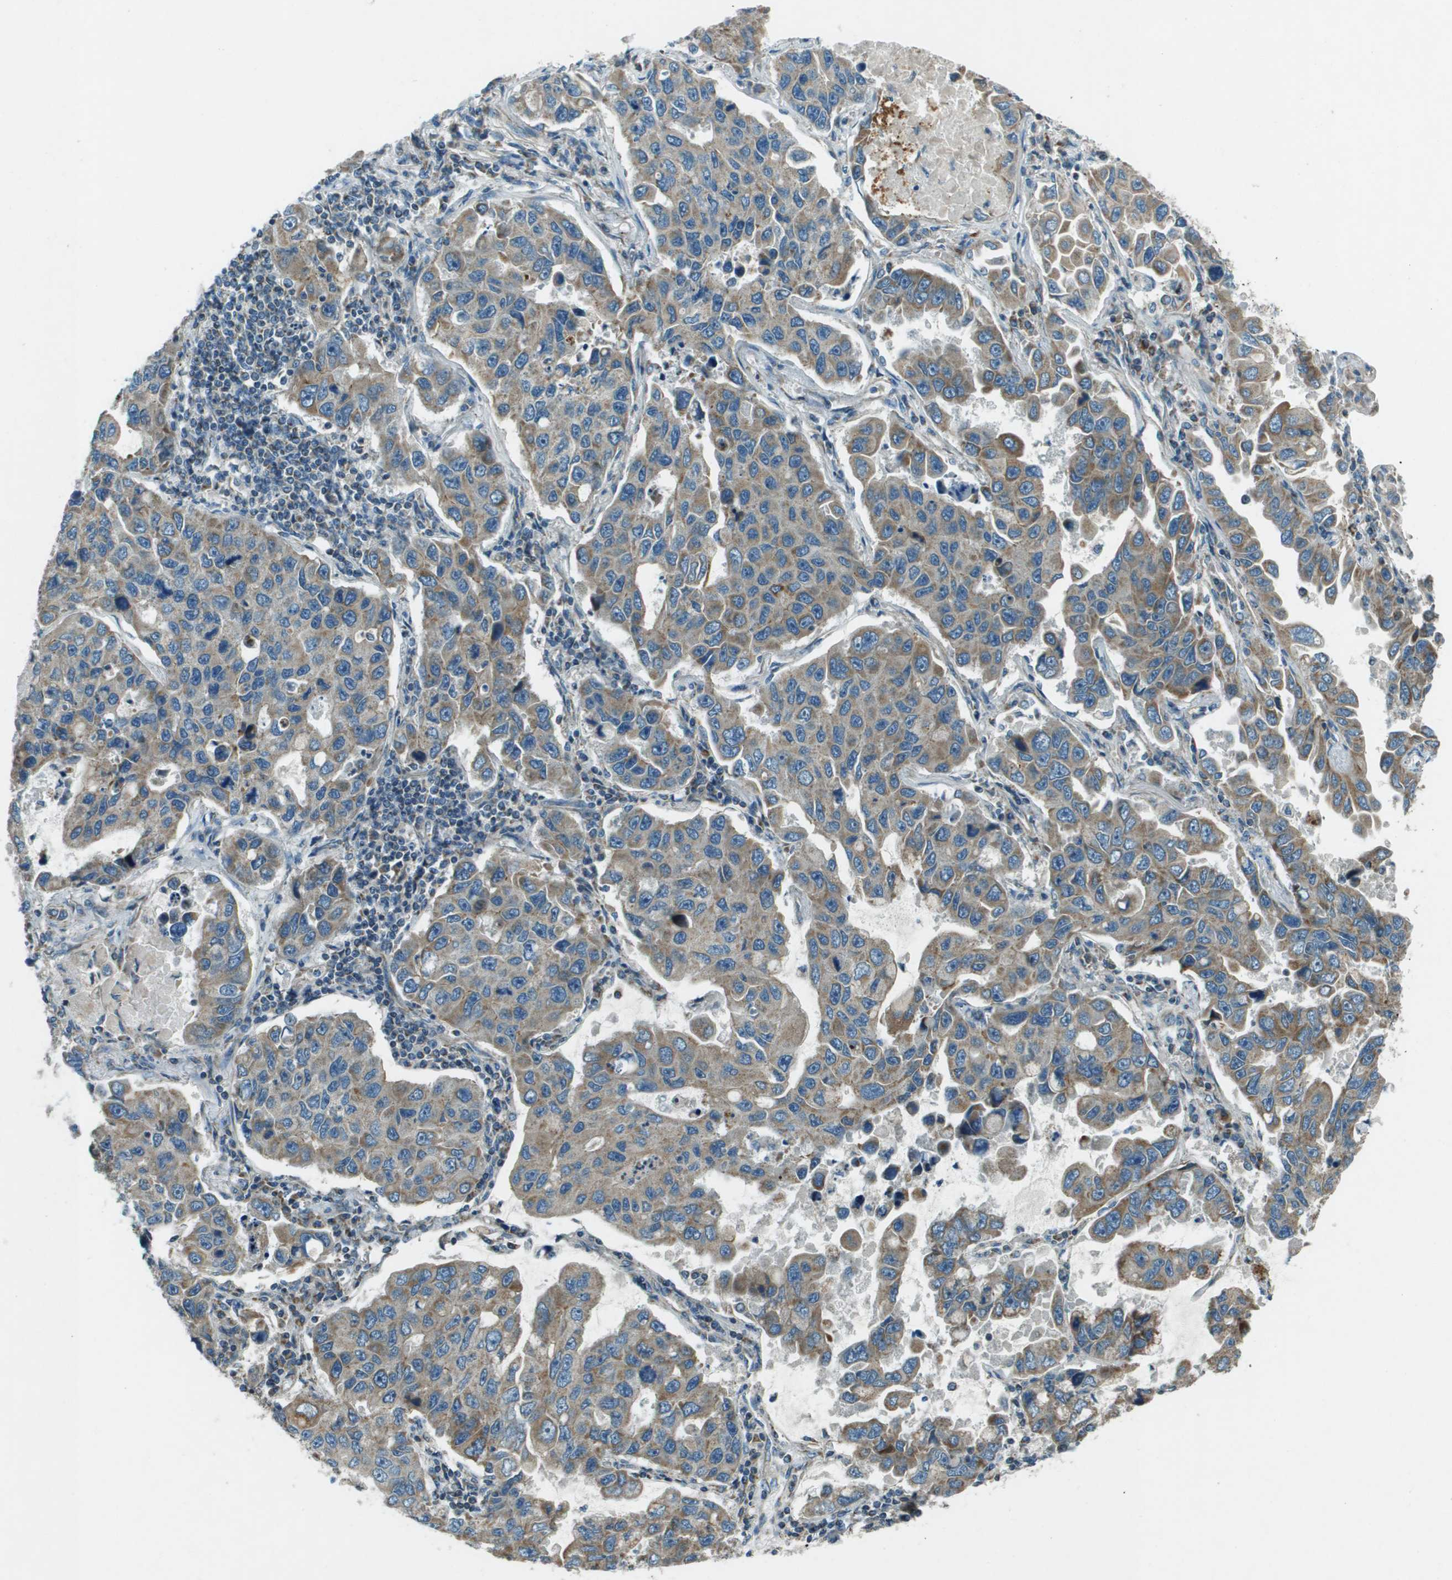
{"staining": {"intensity": "moderate", "quantity": ">75%", "location": "cytoplasmic/membranous"}, "tissue": "lung cancer", "cell_type": "Tumor cells", "image_type": "cancer", "snomed": [{"axis": "morphology", "description": "Adenocarcinoma, NOS"}, {"axis": "topography", "description": "Lung"}], "caption": "A brown stain highlights moderate cytoplasmic/membranous staining of a protein in lung cancer (adenocarcinoma) tumor cells.", "gene": "MIGA1", "patient": {"sex": "male", "age": 64}}